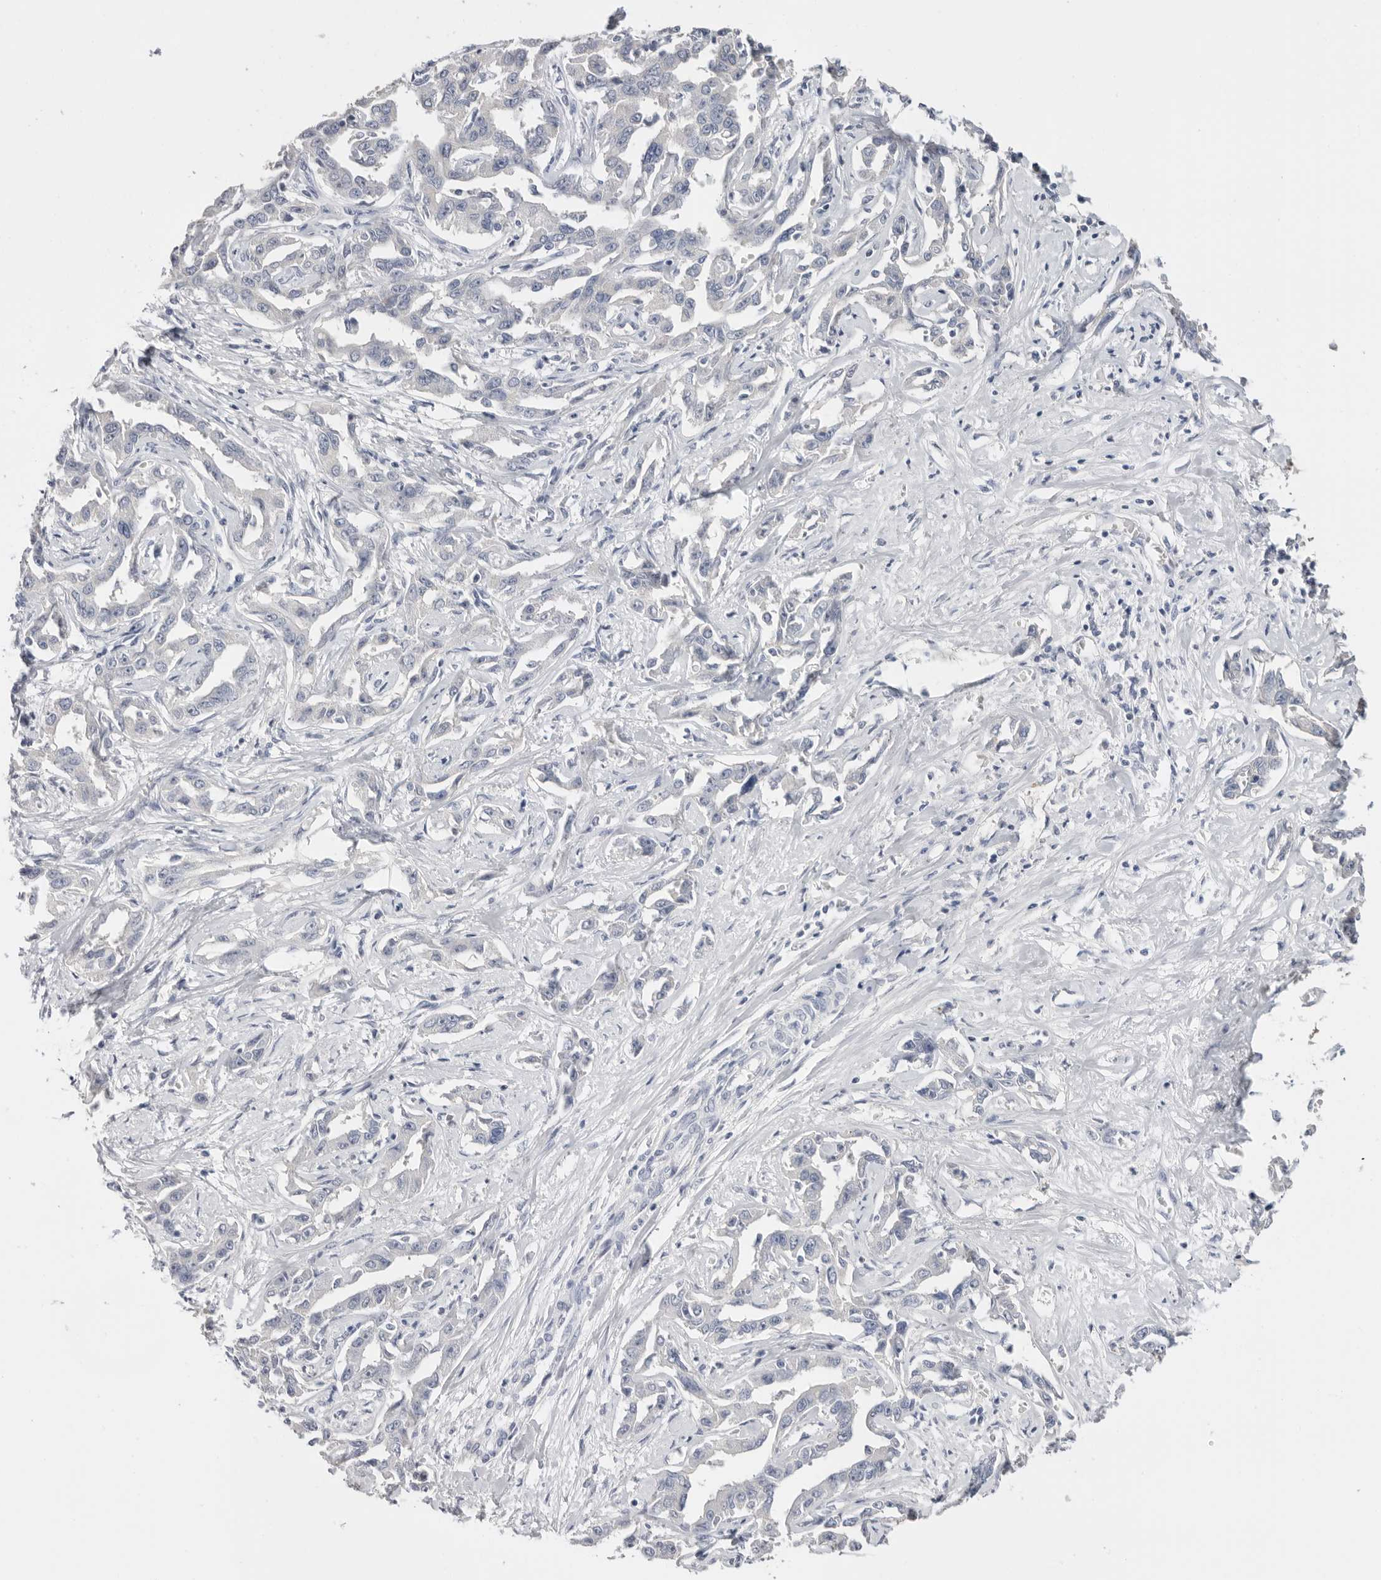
{"staining": {"intensity": "negative", "quantity": "none", "location": "none"}, "tissue": "liver cancer", "cell_type": "Tumor cells", "image_type": "cancer", "snomed": [{"axis": "morphology", "description": "Cholangiocarcinoma"}, {"axis": "topography", "description": "Liver"}], "caption": "Histopathology image shows no significant protein positivity in tumor cells of liver cancer.", "gene": "APOA2", "patient": {"sex": "male", "age": 59}}